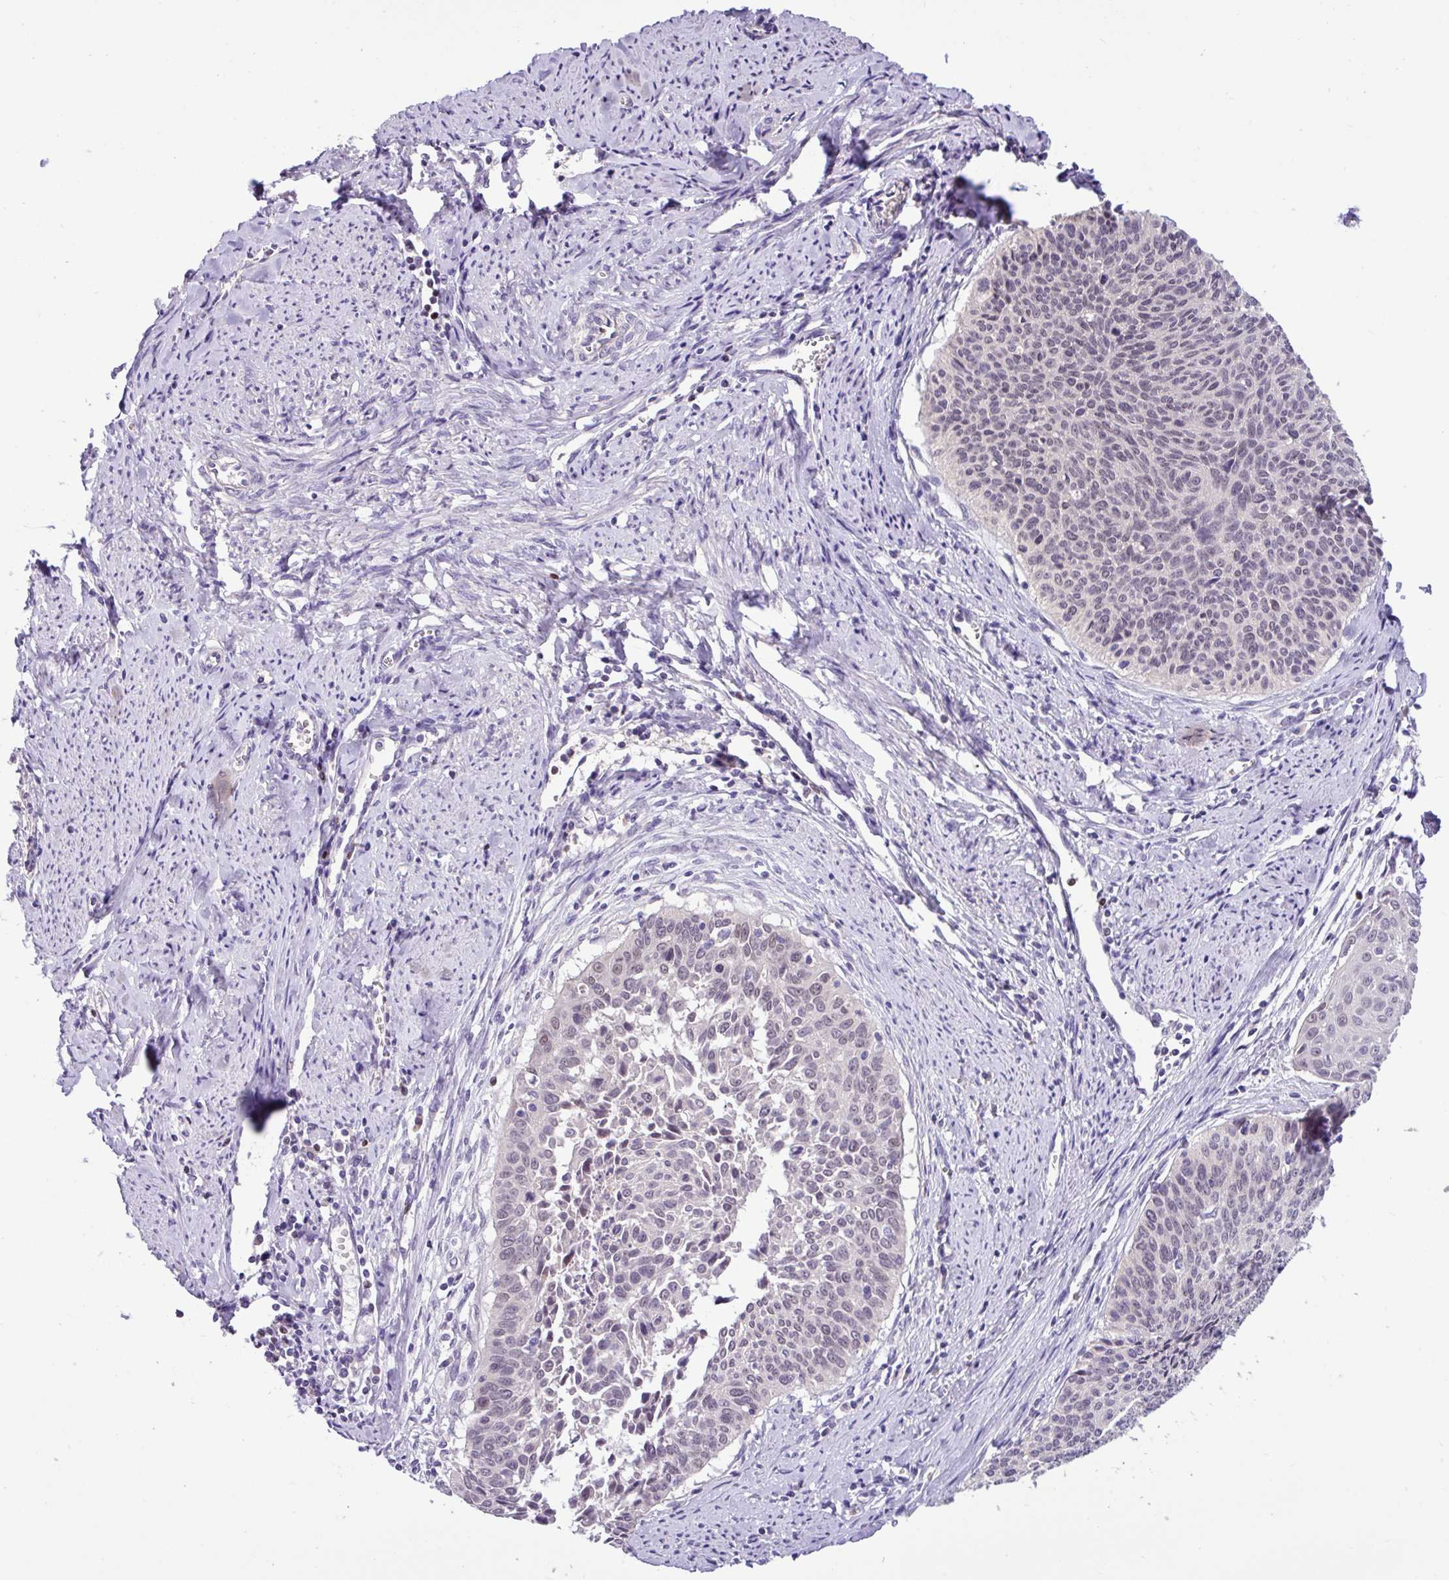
{"staining": {"intensity": "negative", "quantity": "none", "location": "none"}, "tissue": "cervical cancer", "cell_type": "Tumor cells", "image_type": "cancer", "snomed": [{"axis": "morphology", "description": "Squamous cell carcinoma, NOS"}, {"axis": "topography", "description": "Cervix"}], "caption": "Cervical squamous cell carcinoma was stained to show a protein in brown. There is no significant positivity in tumor cells.", "gene": "PAX8", "patient": {"sex": "female", "age": 55}}